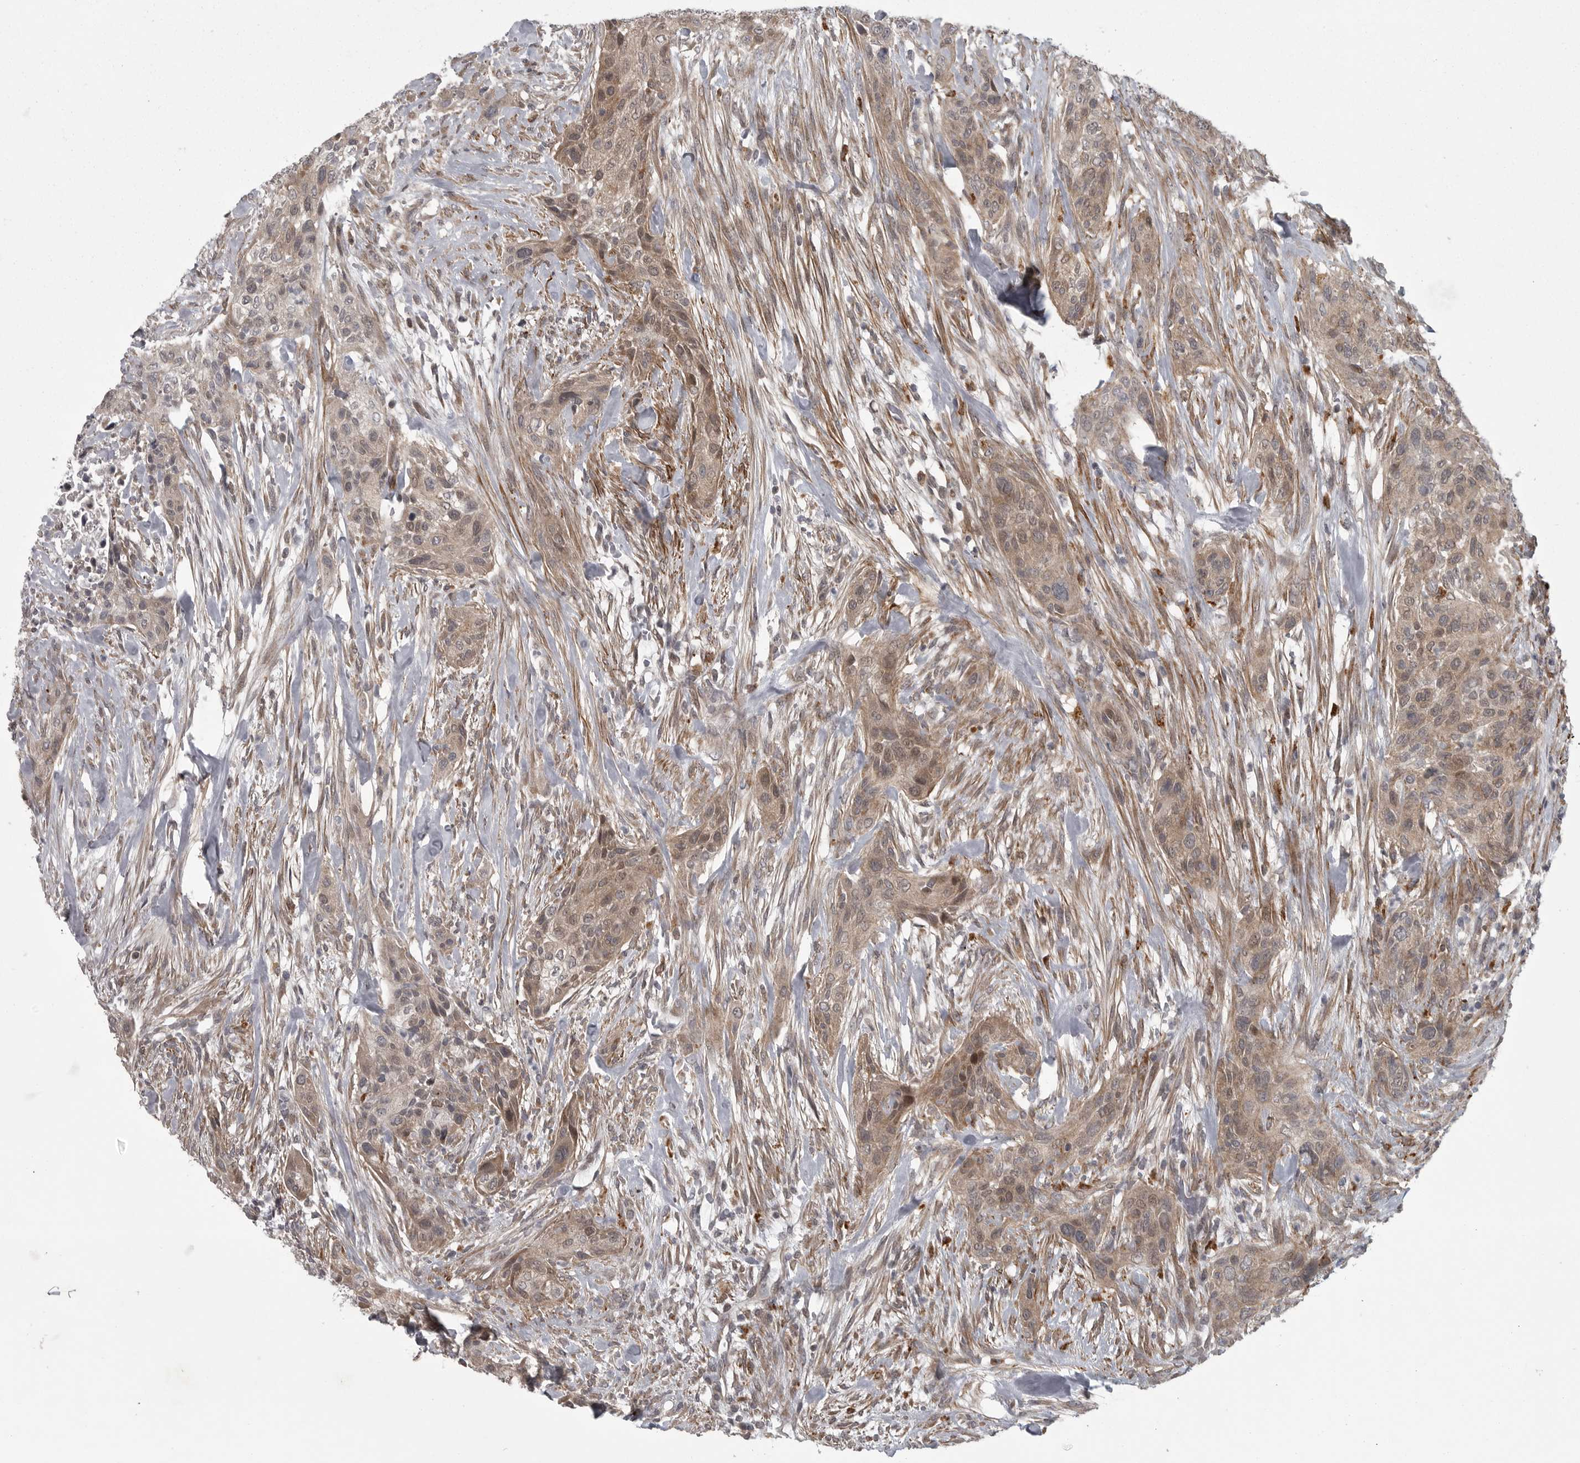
{"staining": {"intensity": "moderate", "quantity": ">75%", "location": "cytoplasmic/membranous,nuclear"}, "tissue": "urothelial cancer", "cell_type": "Tumor cells", "image_type": "cancer", "snomed": [{"axis": "morphology", "description": "Urothelial carcinoma, High grade"}, {"axis": "topography", "description": "Urinary bladder"}], "caption": "Protein expression analysis of human urothelial cancer reveals moderate cytoplasmic/membranous and nuclear staining in approximately >75% of tumor cells.", "gene": "PPP1R9A", "patient": {"sex": "male", "age": 35}}